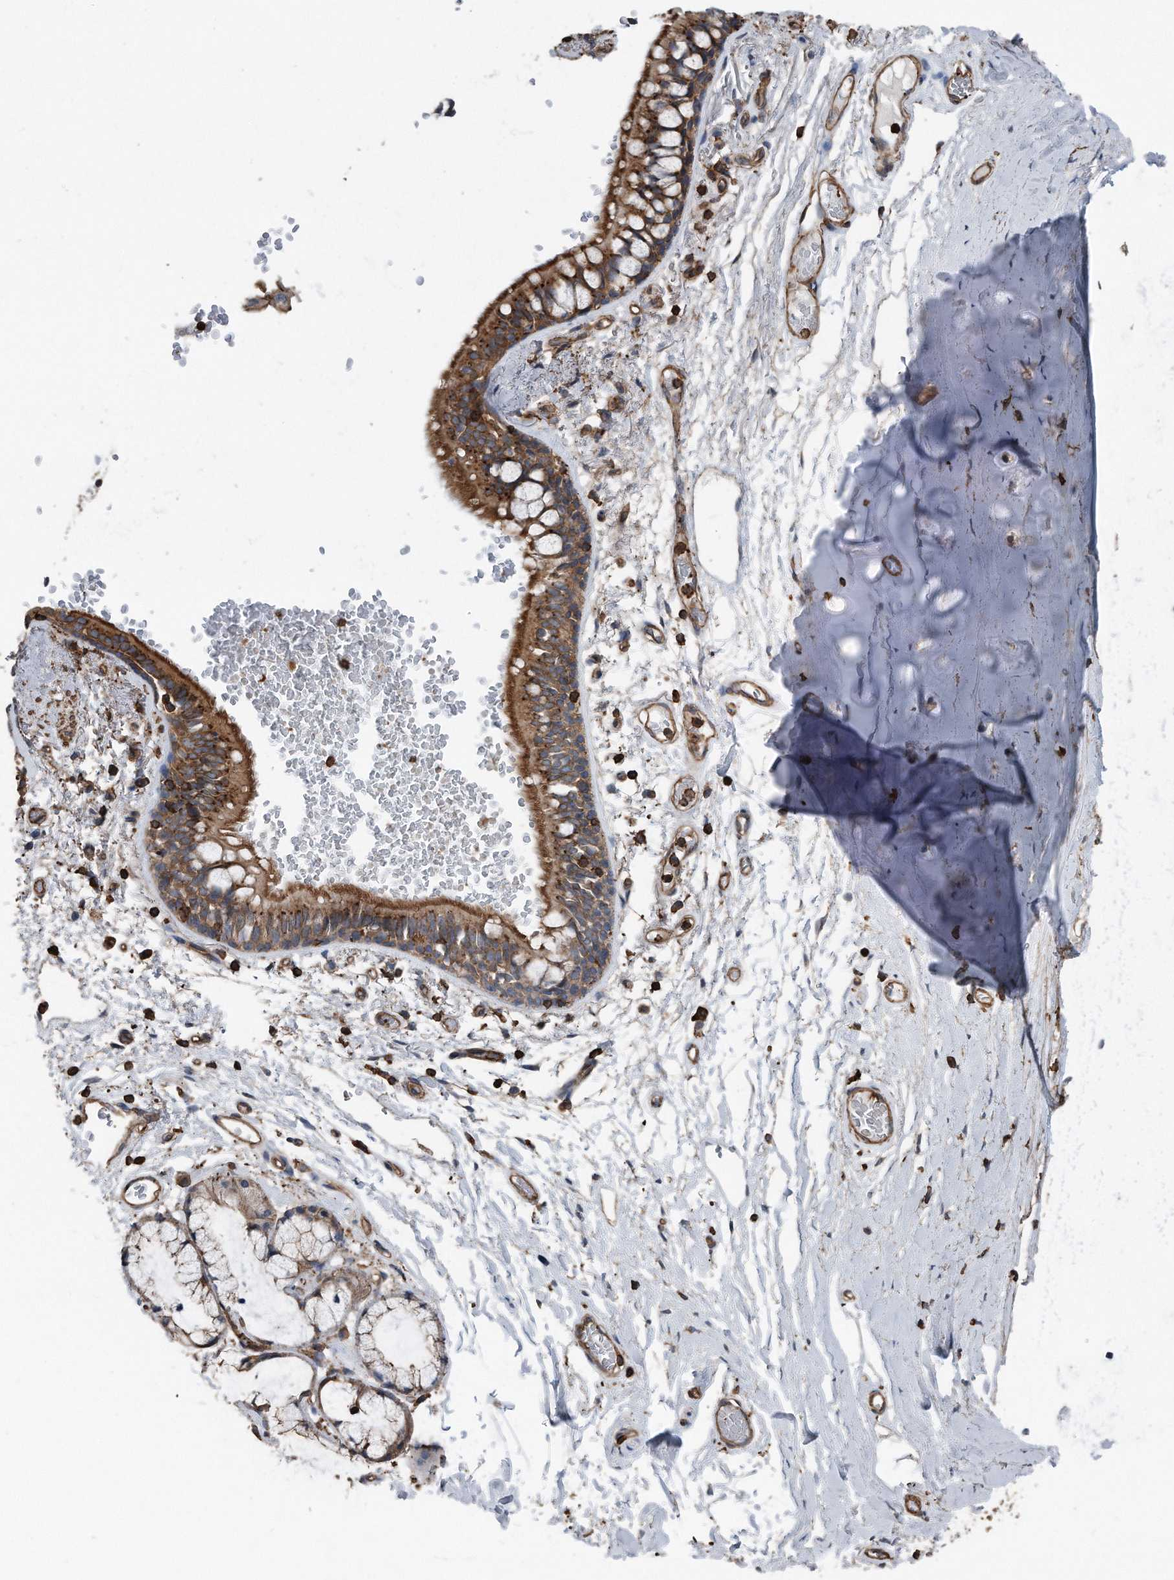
{"staining": {"intensity": "strong", "quantity": ">75%", "location": "cytoplasmic/membranous"}, "tissue": "bronchus", "cell_type": "Respiratory epithelial cells", "image_type": "normal", "snomed": [{"axis": "morphology", "description": "Normal tissue, NOS"}, {"axis": "topography", "description": "Cartilage tissue"}, {"axis": "topography", "description": "Bronchus"}], "caption": "Immunohistochemical staining of unremarkable bronchus shows >75% levels of strong cytoplasmic/membranous protein positivity in approximately >75% of respiratory epithelial cells. (Brightfield microscopy of DAB IHC at high magnification).", "gene": "RSPO3", "patient": {"sex": "female", "age": 73}}